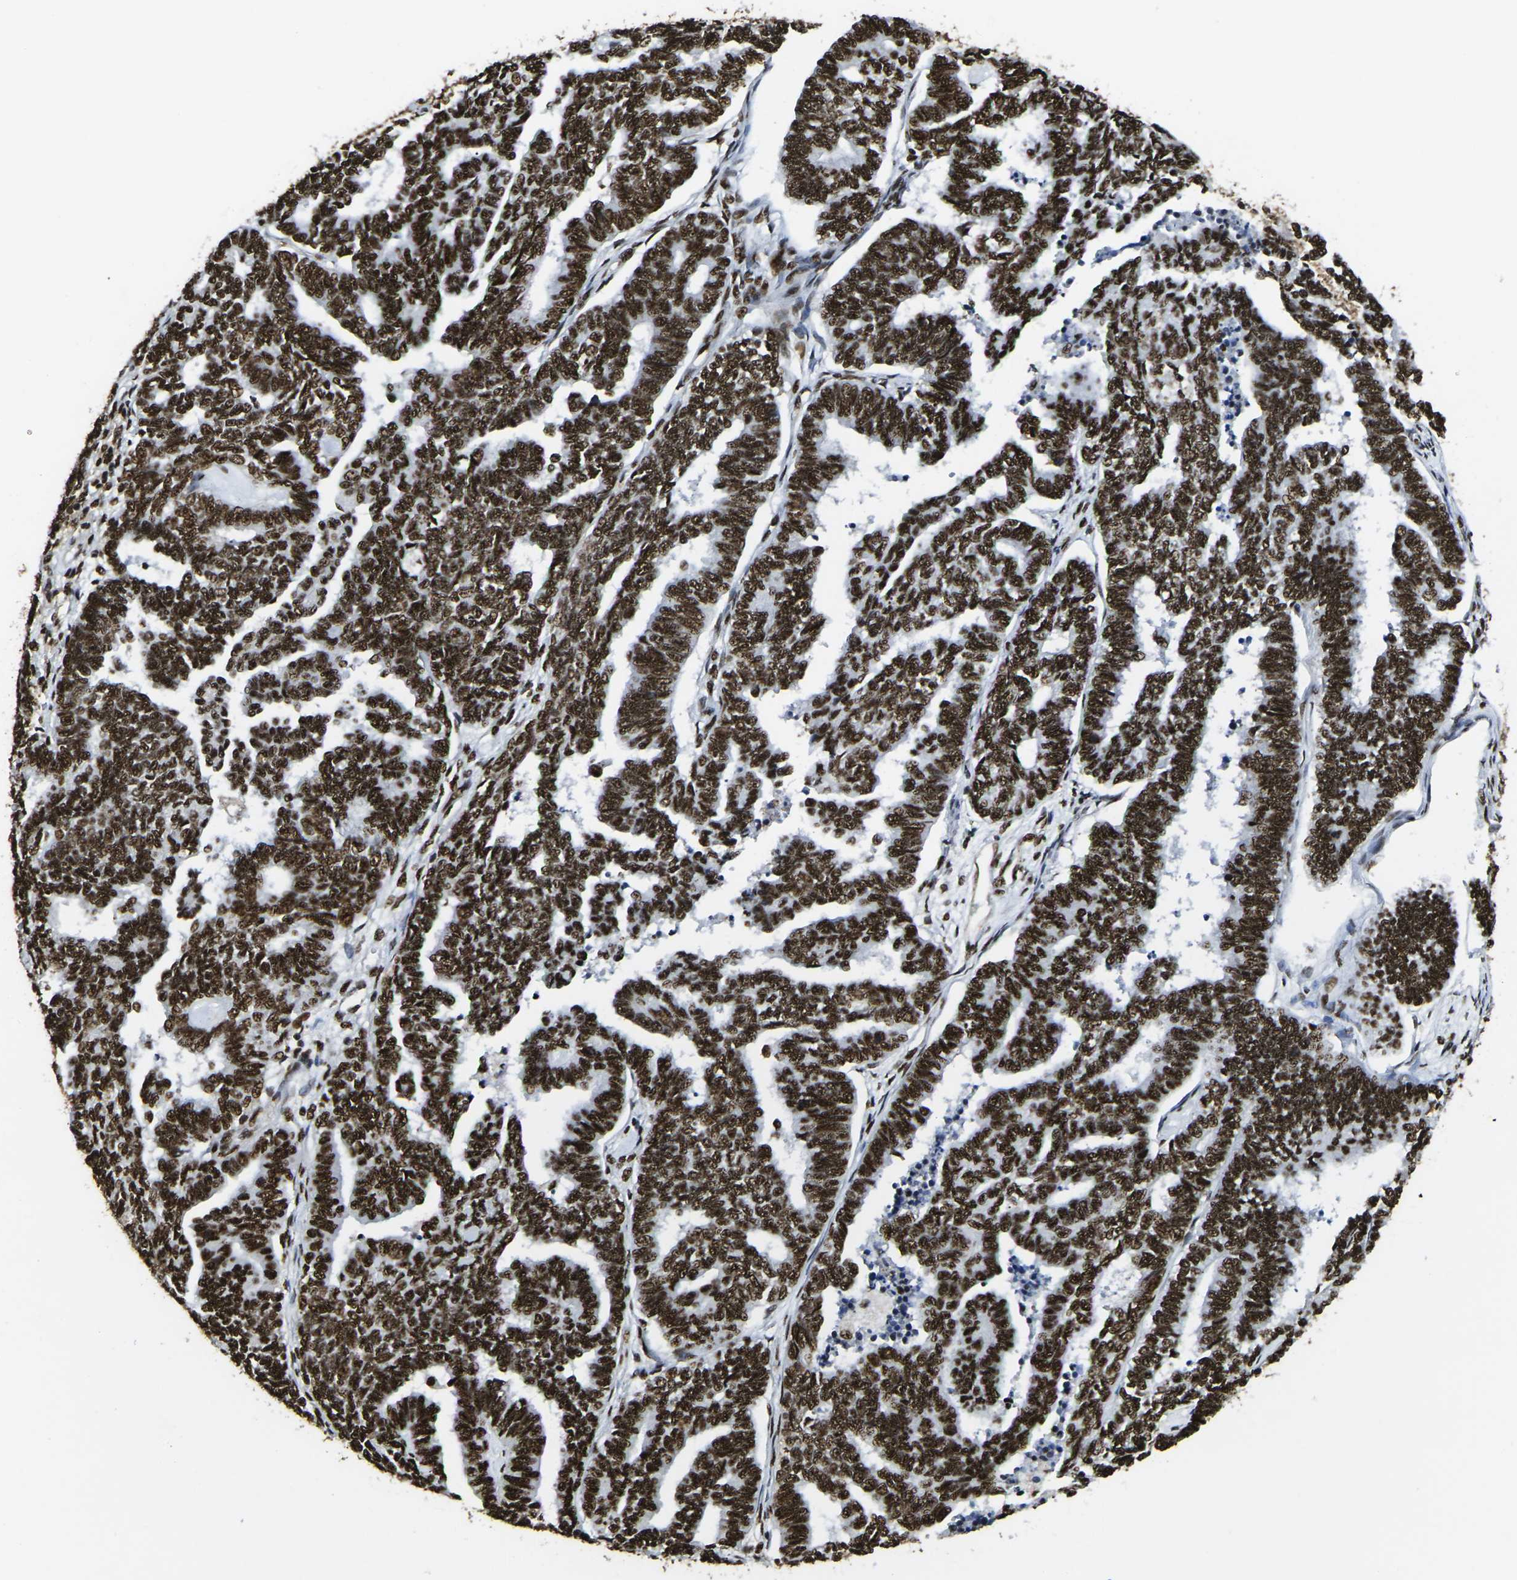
{"staining": {"intensity": "strong", "quantity": ">75%", "location": "nuclear"}, "tissue": "endometrial cancer", "cell_type": "Tumor cells", "image_type": "cancer", "snomed": [{"axis": "morphology", "description": "Adenocarcinoma, NOS"}, {"axis": "topography", "description": "Endometrium"}], "caption": "A histopathology image showing strong nuclear expression in about >75% of tumor cells in endometrial cancer, as visualized by brown immunohistochemical staining.", "gene": "SMARCC1", "patient": {"sex": "female", "age": 70}}